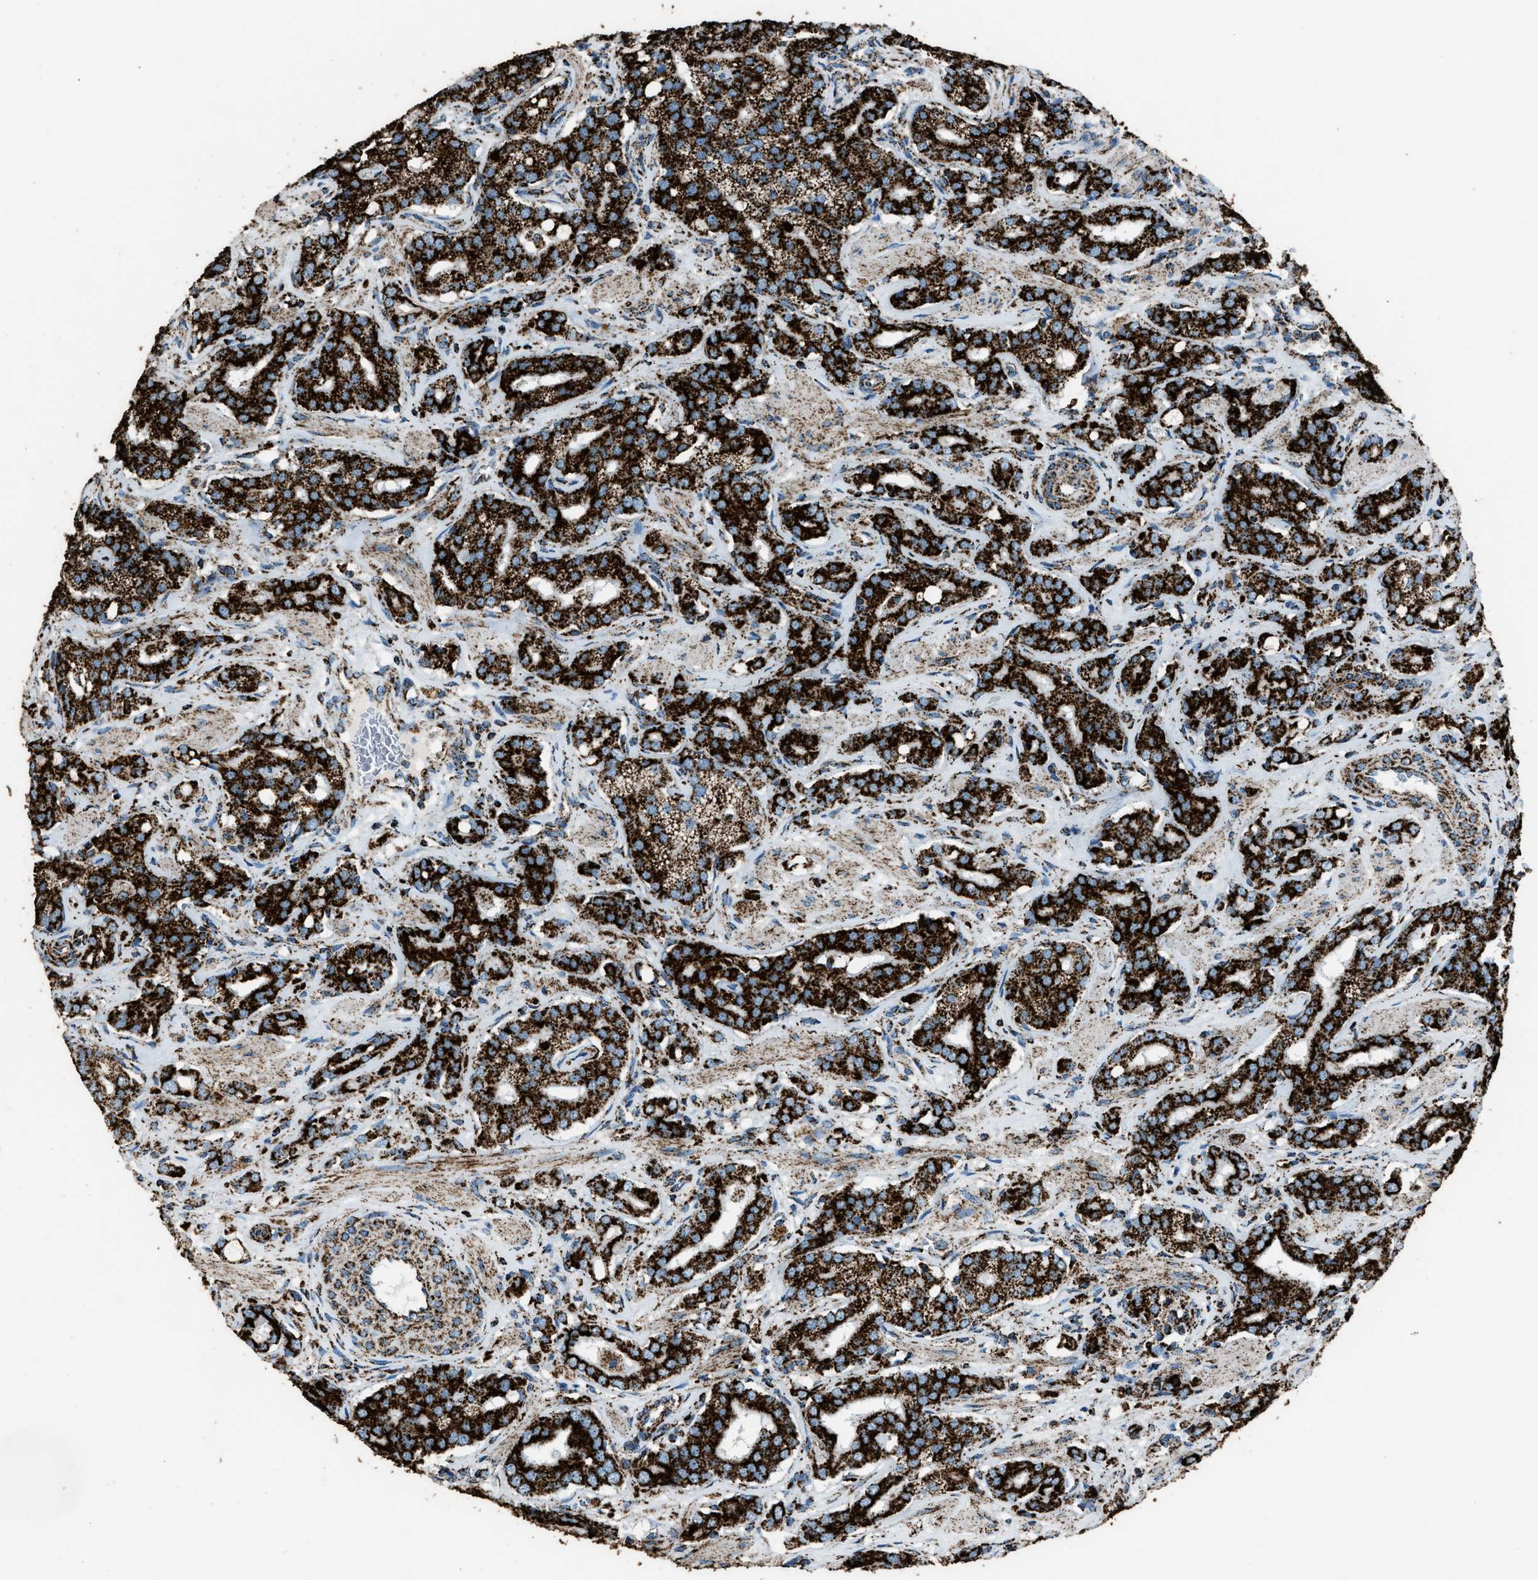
{"staining": {"intensity": "strong", "quantity": ">75%", "location": "cytoplasmic/membranous"}, "tissue": "prostate cancer", "cell_type": "Tumor cells", "image_type": "cancer", "snomed": [{"axis": "morphology", "description": "Adenocarcinoma, High grade"}, {"axis": "topography", "description": "Prostate"}], "caption": "The immunohistochemical stain labels strong cytoplasmic/membranous expression in tumor cells of prostate cancer tissue.", "gene": "MDH2", "patient": {"sex": "male", "age": 52}}